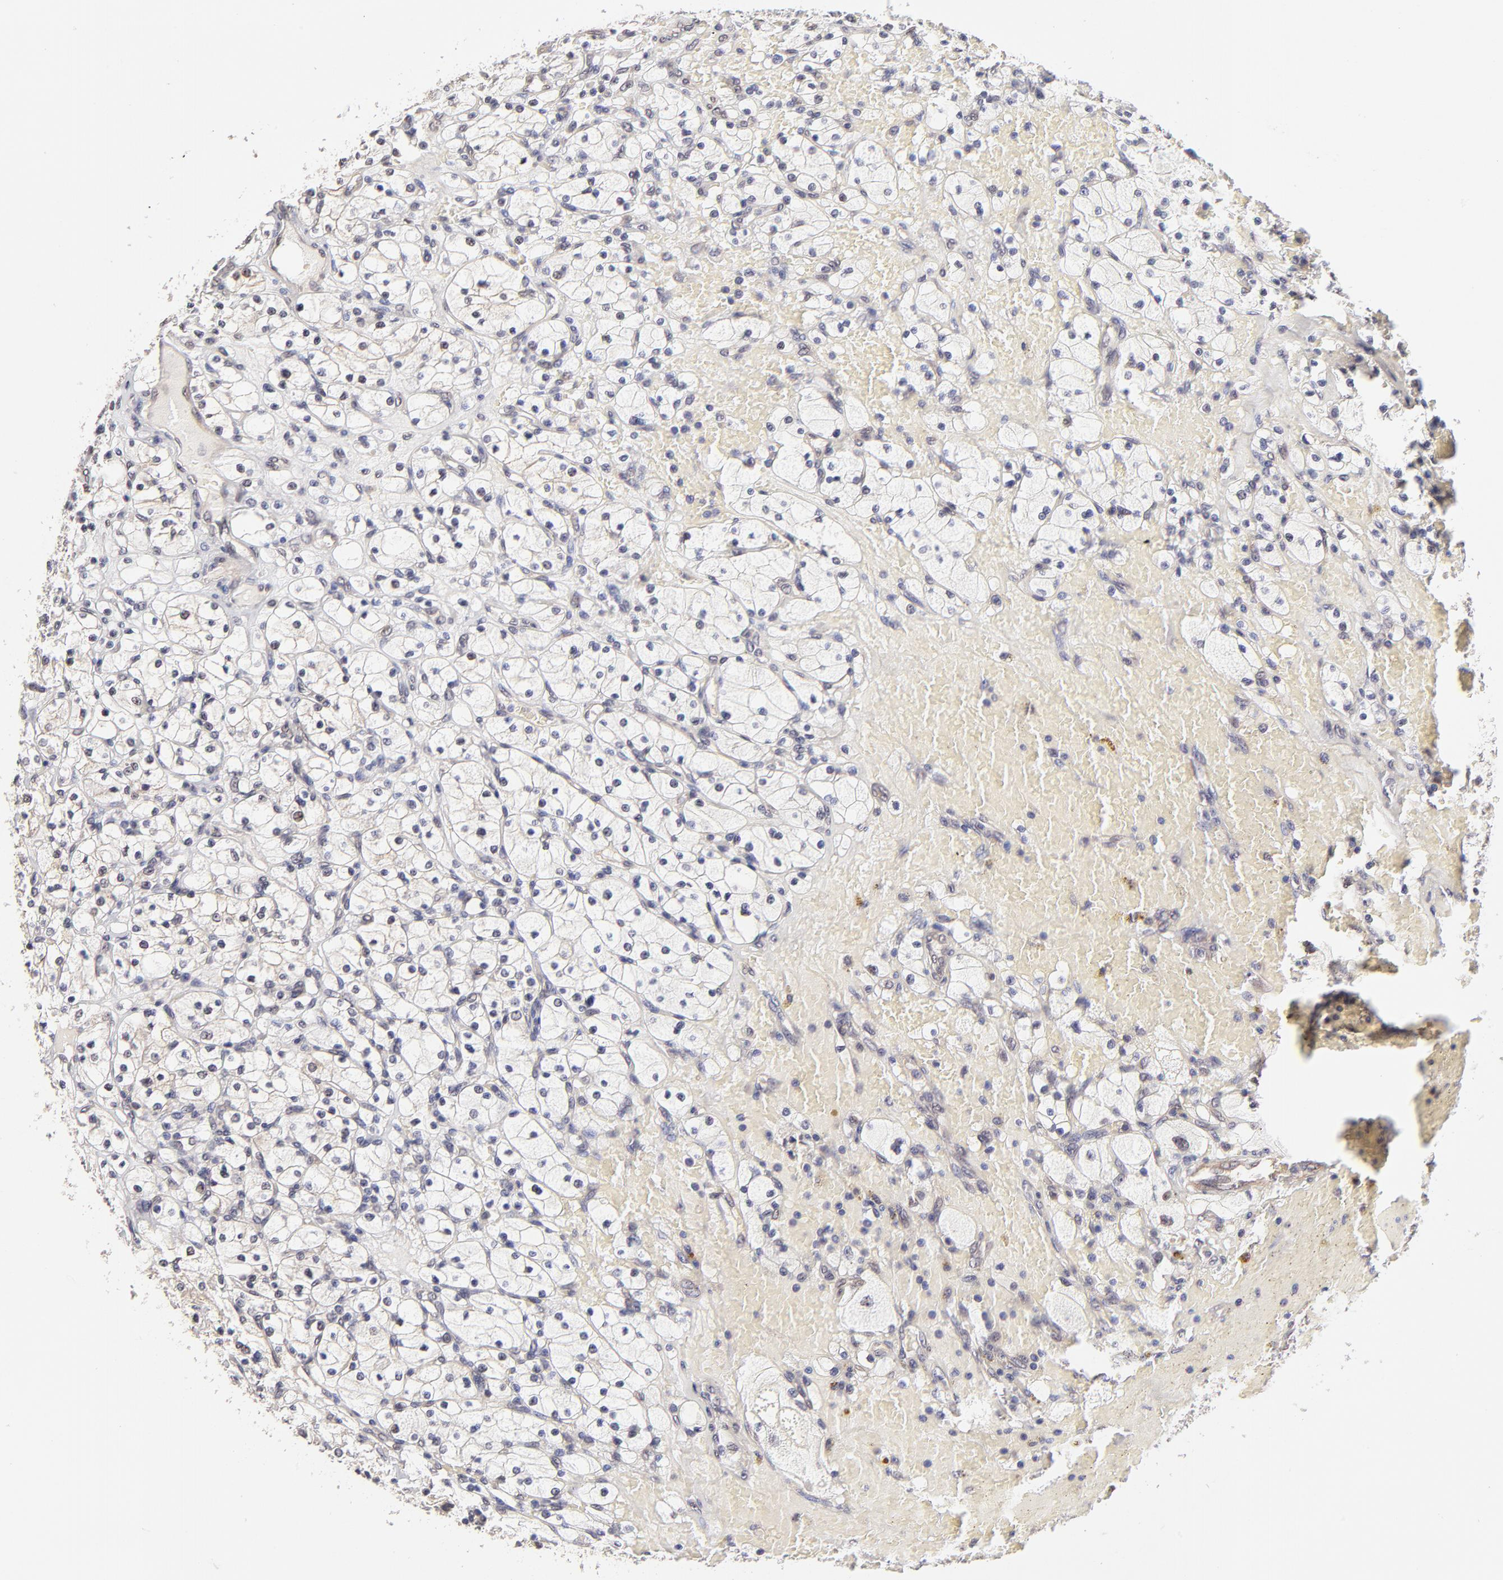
{"staining": {"intensity": "negative", "quantity": "none", "location": "none"}, "tissue": "renal cancer", "cell_type": "Tumor cells", "image_type": "cancer", "snomed": [{"axis": "morphology", "description": "Adenocarcinoma, NOS"}, {"axis": "topography", "description": "Kidney"}], "caption": "Tumor cells are negative for protein expression in human renal cancer.", "gene": "ZNF10", "patient": {"sex": "female", "age": 83}}